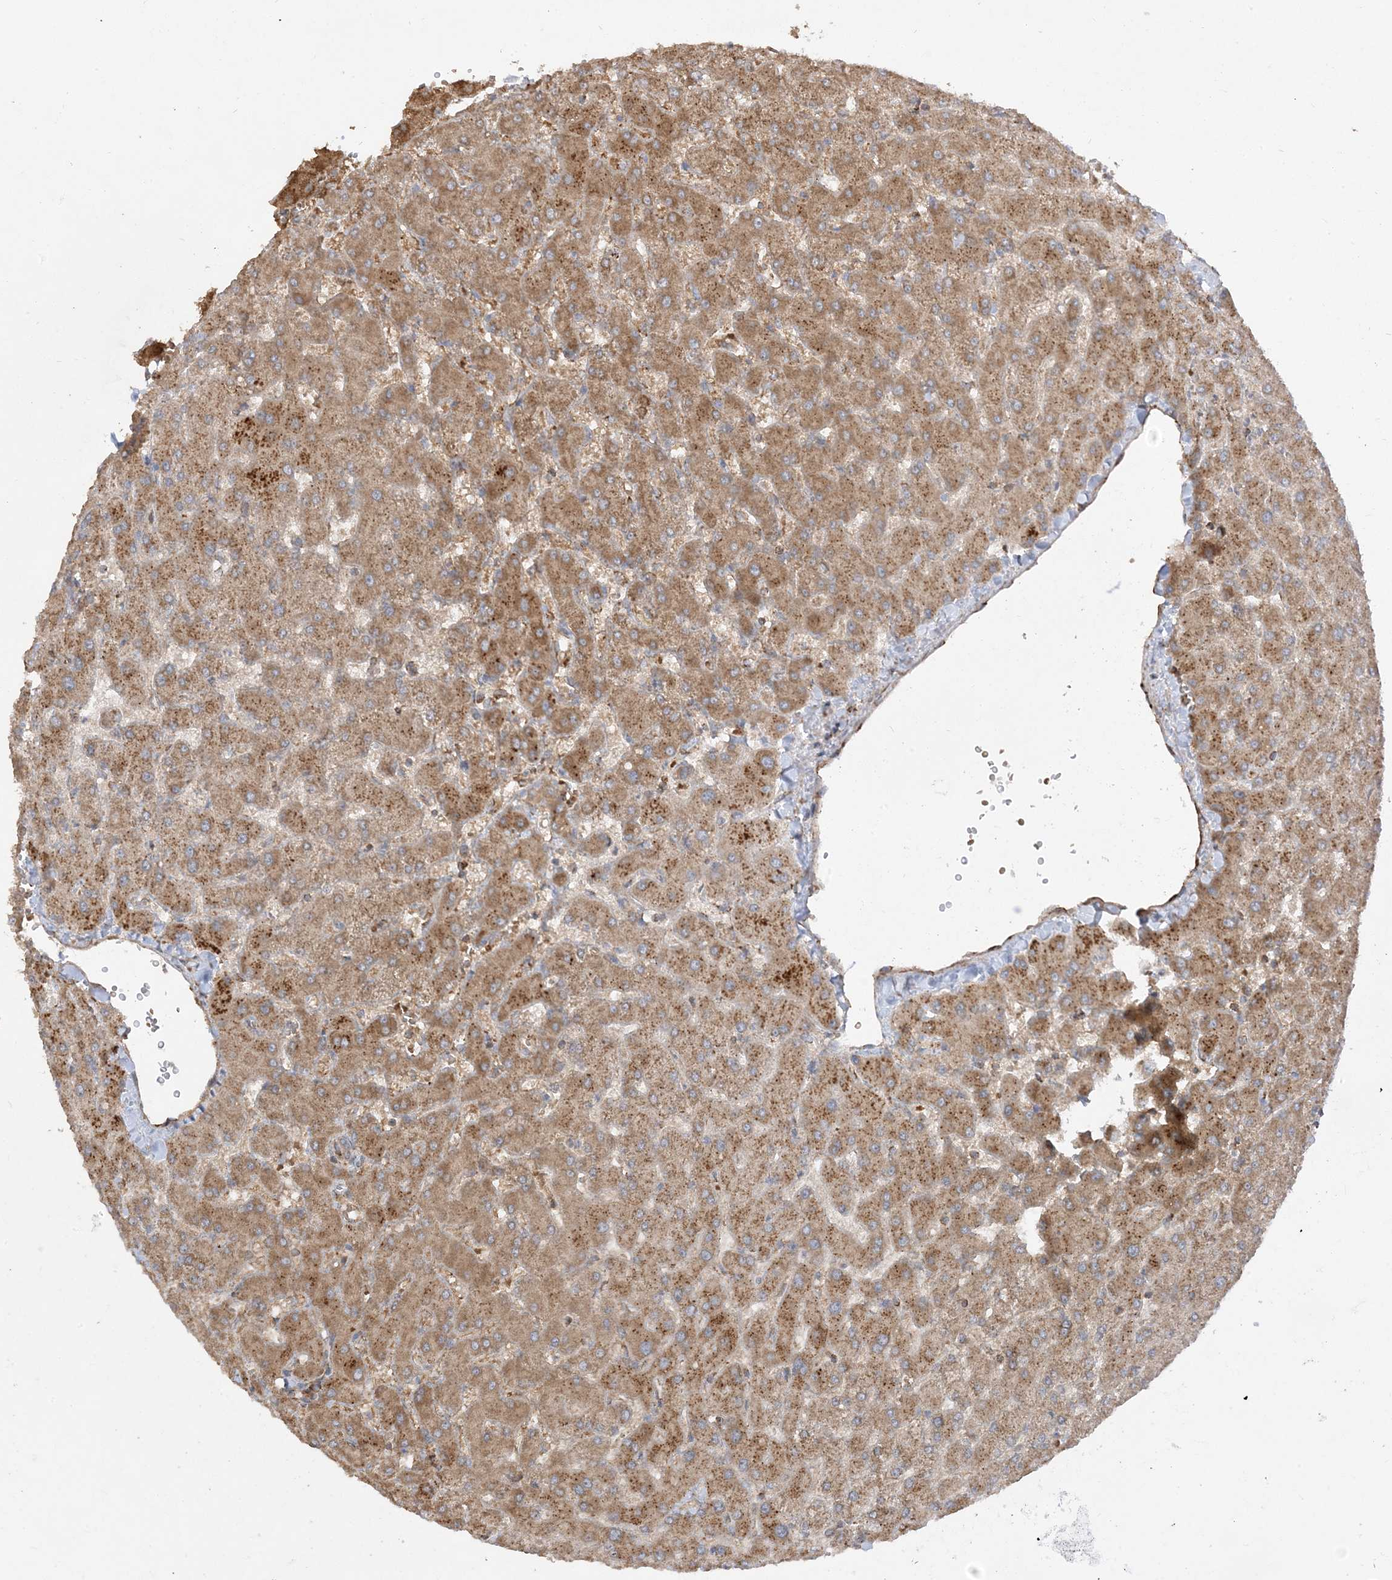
{"staining": {"intensity": "weak", "quantity": "<25%", "location": "cytoplasmic/membranous"}, "tissue": "liver", "cell_type": "Cholangiocytes", "image_type": "normal", "snomed": [{"axis": "morphology", "description": "Normal tissue, NOS"}, {"axis": "topography", "description": "Liver"}], "caption": "Immunohistochemical staining of normal liver shows no significant staining in cholangiocytes.", "gene": "AARS2", "patient": {"sex": "female", "age": 63}}